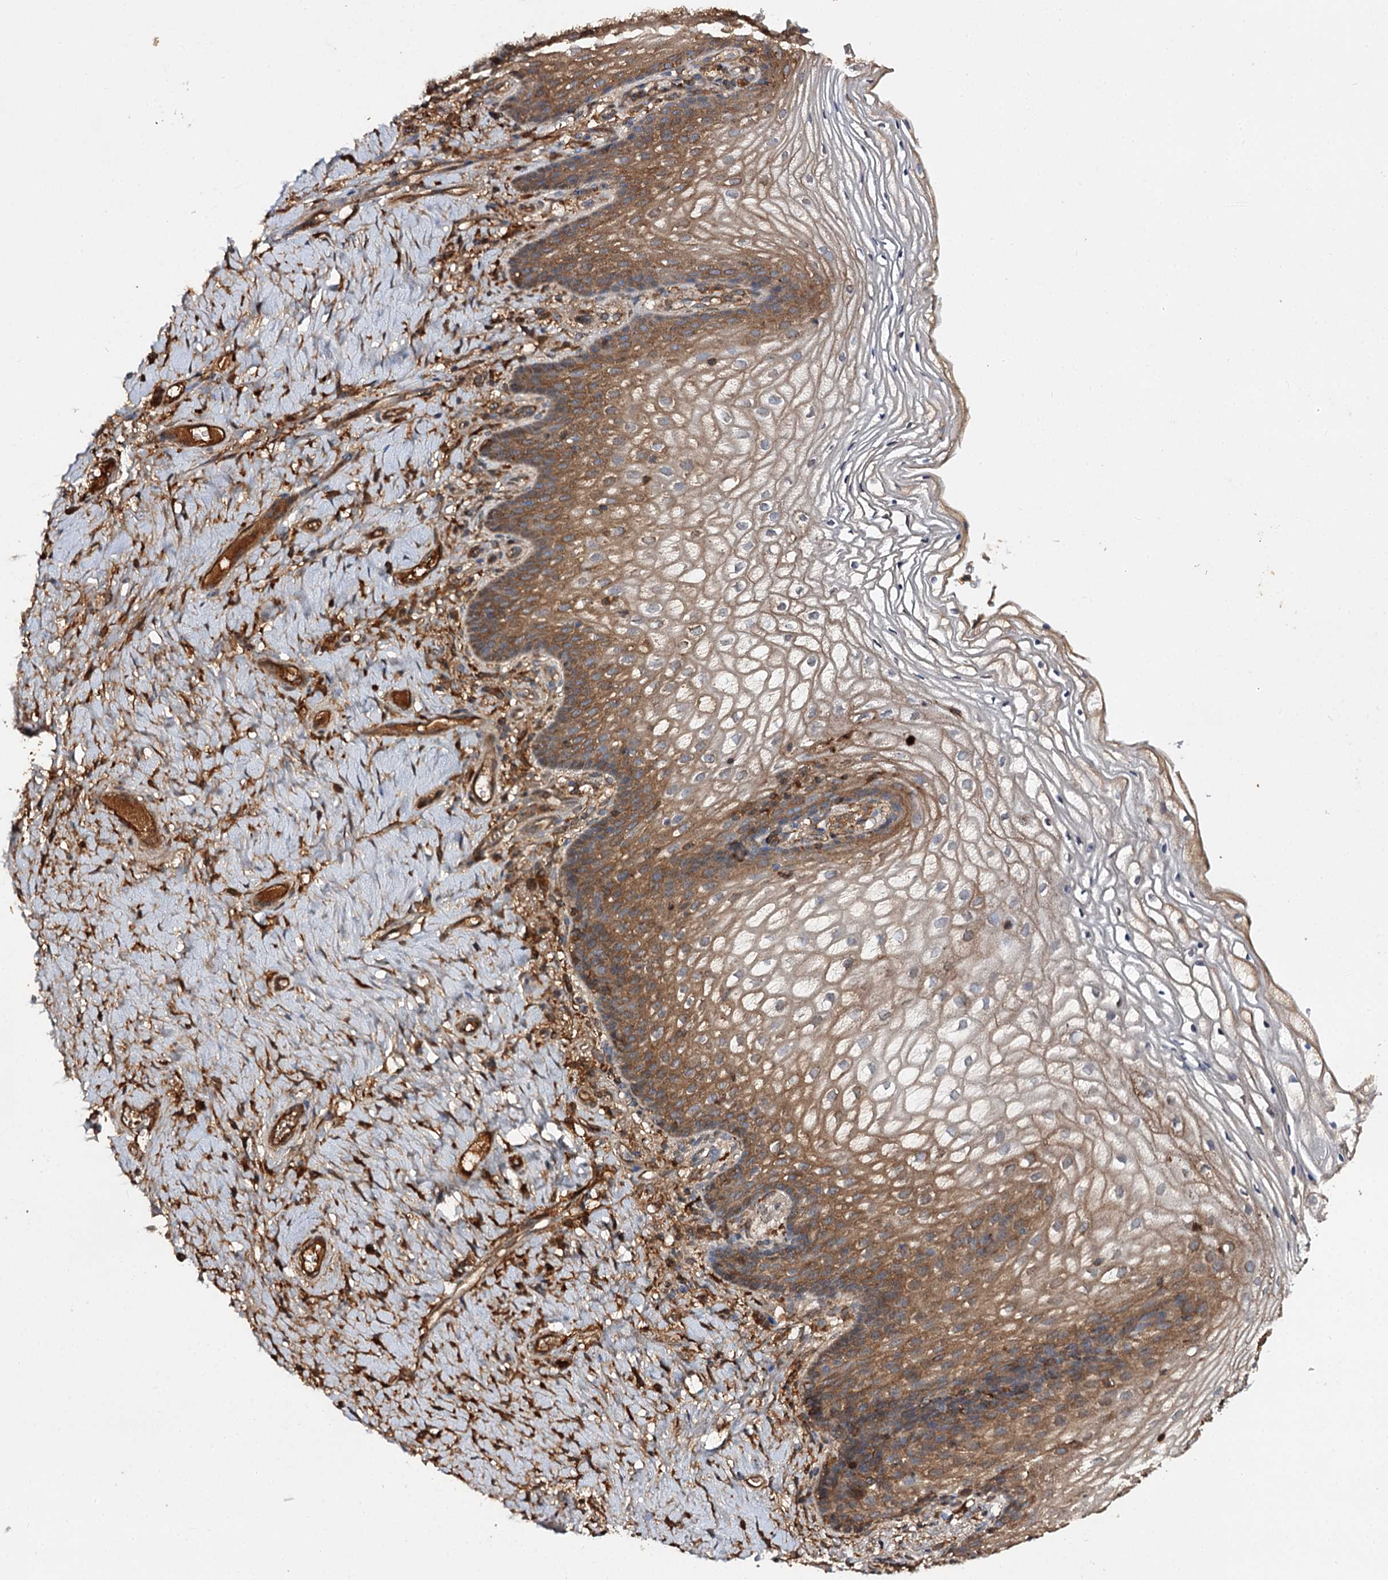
{"staining": {"intensity": "moderate", "quantity": ">75%", "location": "cytoplasmic/membranous"}, "tissue": "vagina", "cell_type": "Squamous epithelial cells", "image_type": "normal", "snomed": [{"axis": "morphology", "description": "Normal tissue, NOS"}, {"axis": "topography", "description": "Vagina"}], "caption": "An immunohistochemistry (IHC) image of benign tissue is shown. Protein staining in brown highlights moderate cytoplasmic/membranous positivity in vagina within squamous epithelial cells. (IHC, brightfield microscopy, high magnification).", "gene": "ARL13A", "patient": {"sex": "female", "age": 60}}